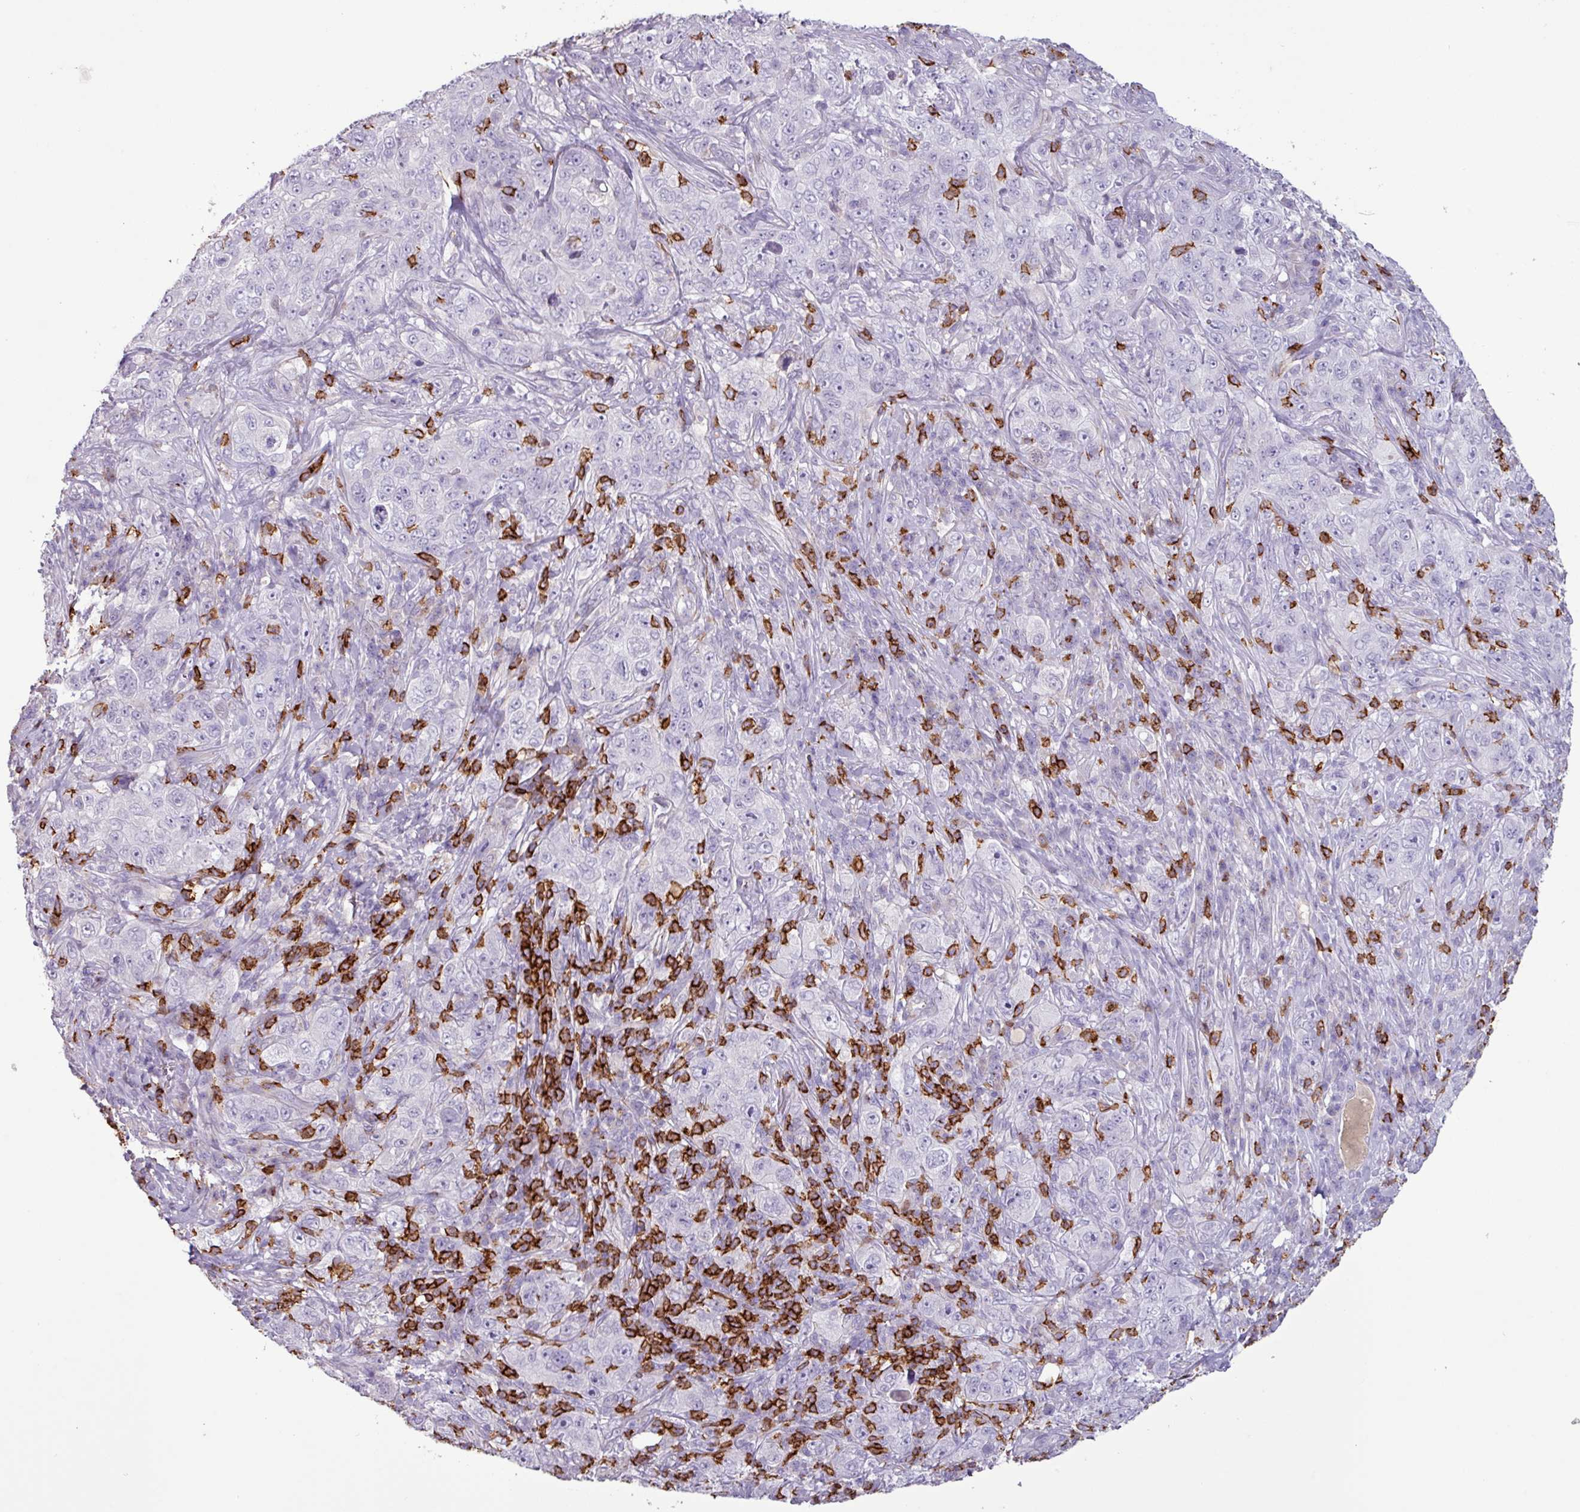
{"staining": {"intensity": "negative", "quantity": "none", "location": "none"}, "tissue": "pancreatic cancer", "cell_type": "Tumor cells", "image_type": "cancer", "snomed": [{"axis": "morphology", "description": "Adenocarcinoma, NOS"}, {"axis": "topography", "description": "Pancreas"}], "caption": "Immunohistochemistry of human pancreatic cancer (adenocarcinoma) shows no staining in tumor cells. (DAB (3,3'-diaminobenzidine) immunohistochemistry with hematoxylin counter stain).", "gene": "CD8A", "patient": {"sex": "male", "age": 68}}